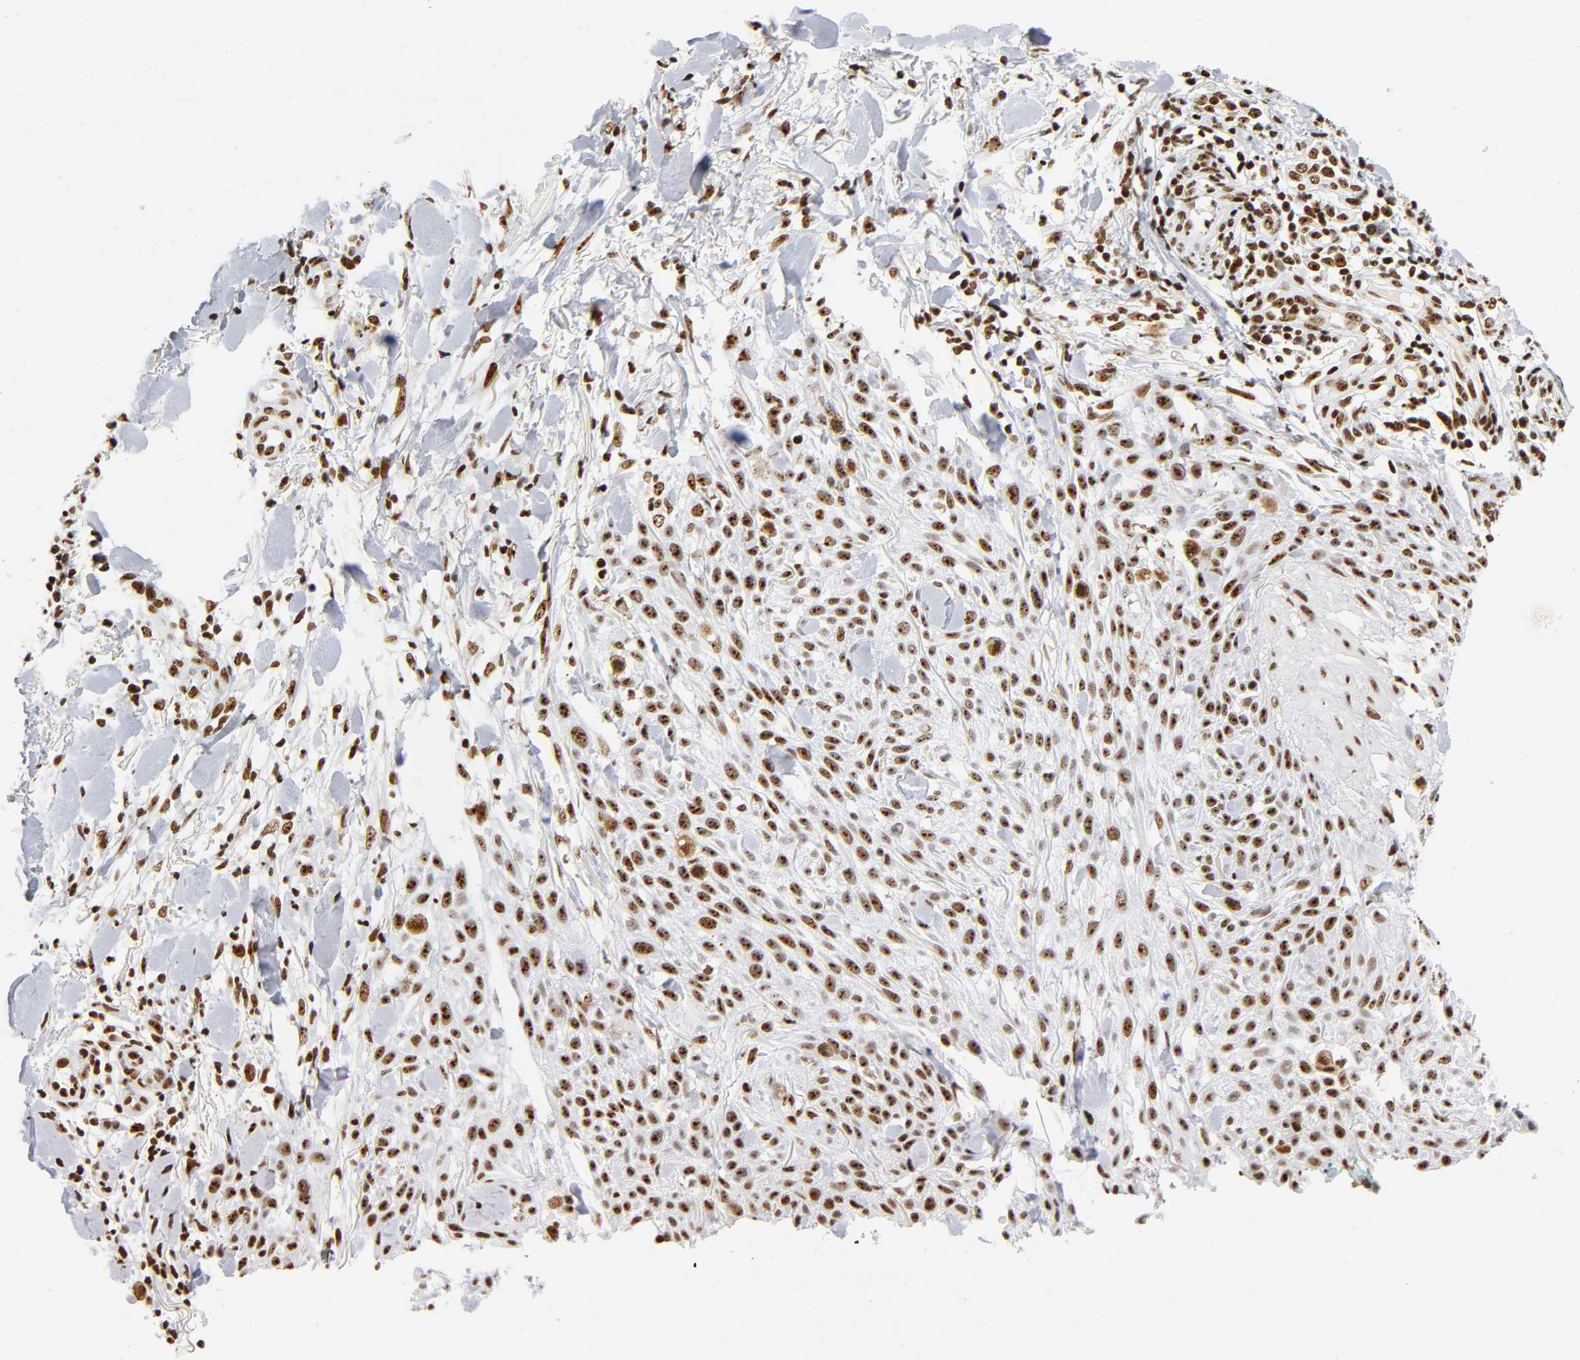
{"staining": {"intensity": "strong", "quantity": ">75%", "location": "nuclear"}, "tissue": "skin cancer", "cell_type": "Tumor cells", "image_type": "cancer", "snomed": [{"axis": "morphology", "description": "Squamous cell carcinoma, NOS"}, {"axis": "topography", "description": "Skin"}], "caption": "Tumor cells exhibit high levels of strong nuclear staining in approximately >75% of cells in human skin cancer.", "gene": "UBTF", "patient": {"sex": "female", "age": 42}}